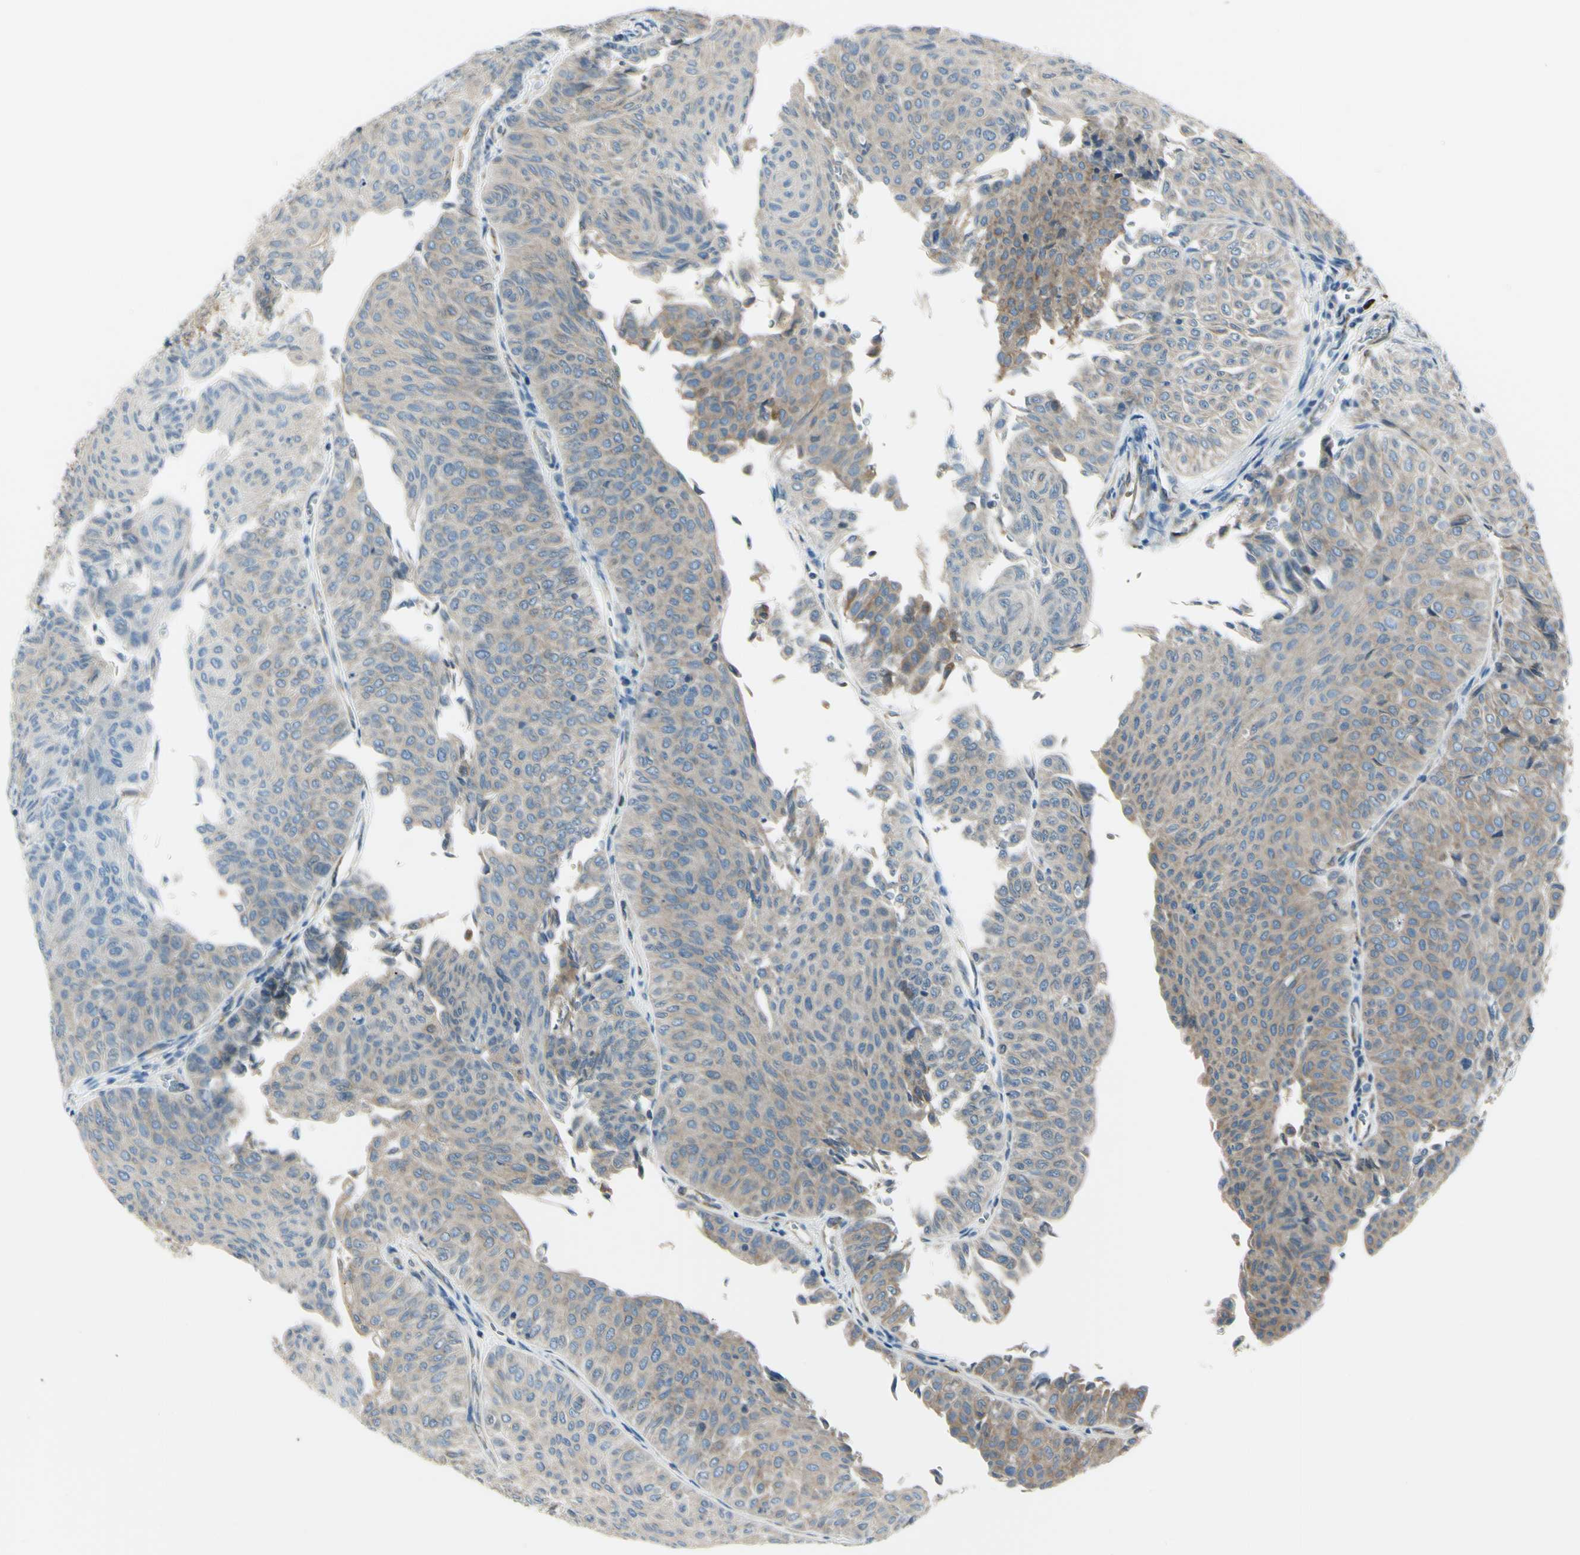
{"staining": {"intensity": "weak", "quantity": ">75%", "location": "cytoplasmic/membranous"}, "tissue": "urothelial cancer", "cell_type": "Tumor cells", "image_type": "cancer", "snomed": [{"axis": "morphology", "description": "Urothelial carcinoma, Low grade"}, {"axis": "topography", "description": "Urinary bladder"}], "caption": "An image showing weak cytoplasmic/membranous staining in about >75% of tumor cells in low-grade urothelial carcinoma, as visualized by brown immunohistochemical staining.", "gene": "SELENOS", "patient": {"sex": "male", "age": 78}}